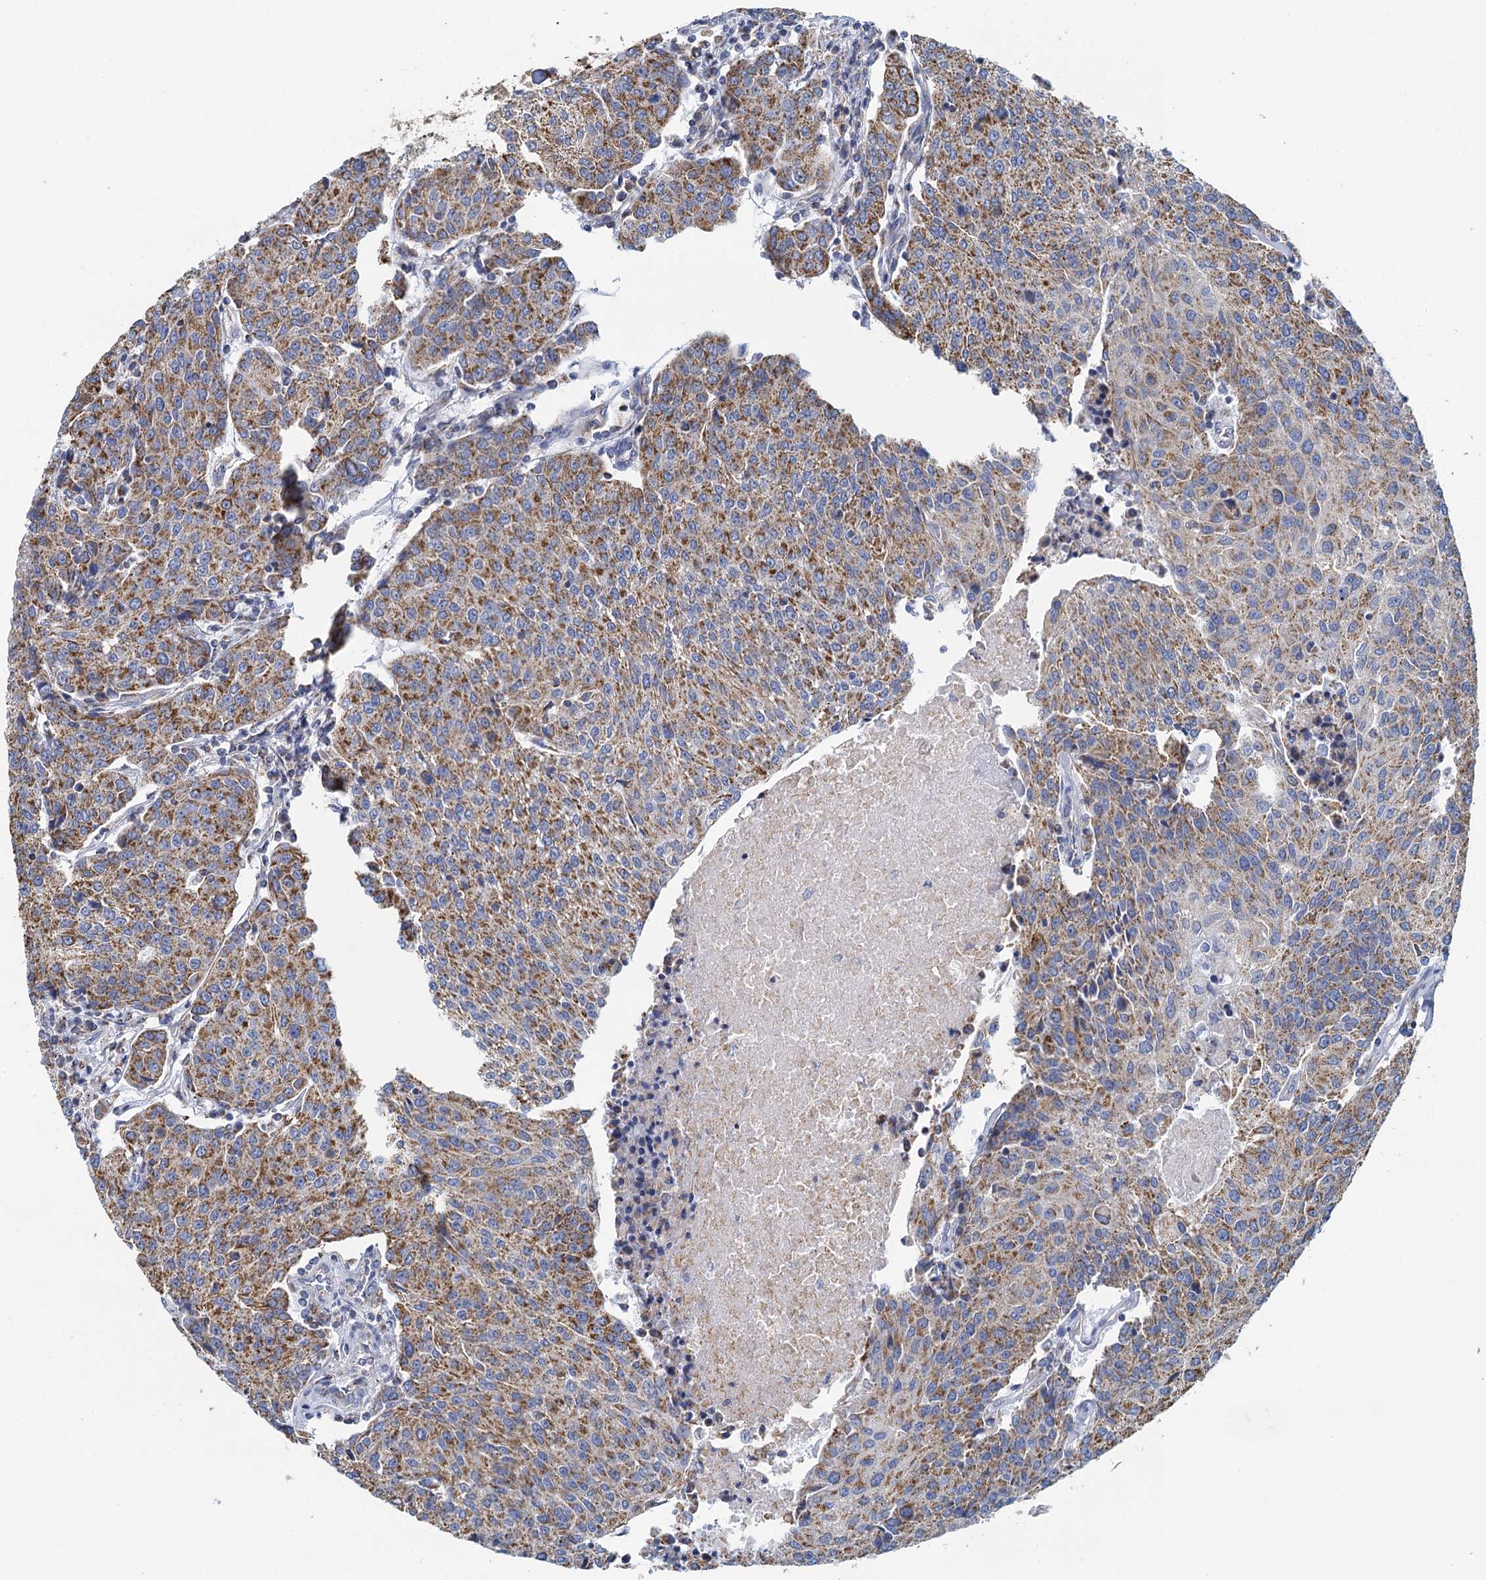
{"staining": {"intensity": "moderate", "quantity": ">75%", "location": "cytoplasmic/membranous"}, "tissue": "urothelial cancer", "cell_type": "Tumor cells", "image_type": "cancer", "snomed": [{"axis": "morphology", "description": "Urothelial carcinoma, High grade"}, {"axis": "topography", "description": "Urinary bladder"}], "caption": "A brown stain shows moderate cytoplasmic/membranous expression of a protein in human urothelial carcinoma (high-grade) tumor cells.", "gene": "CCP110", "patient": {"sex": "female", "age": 85}}